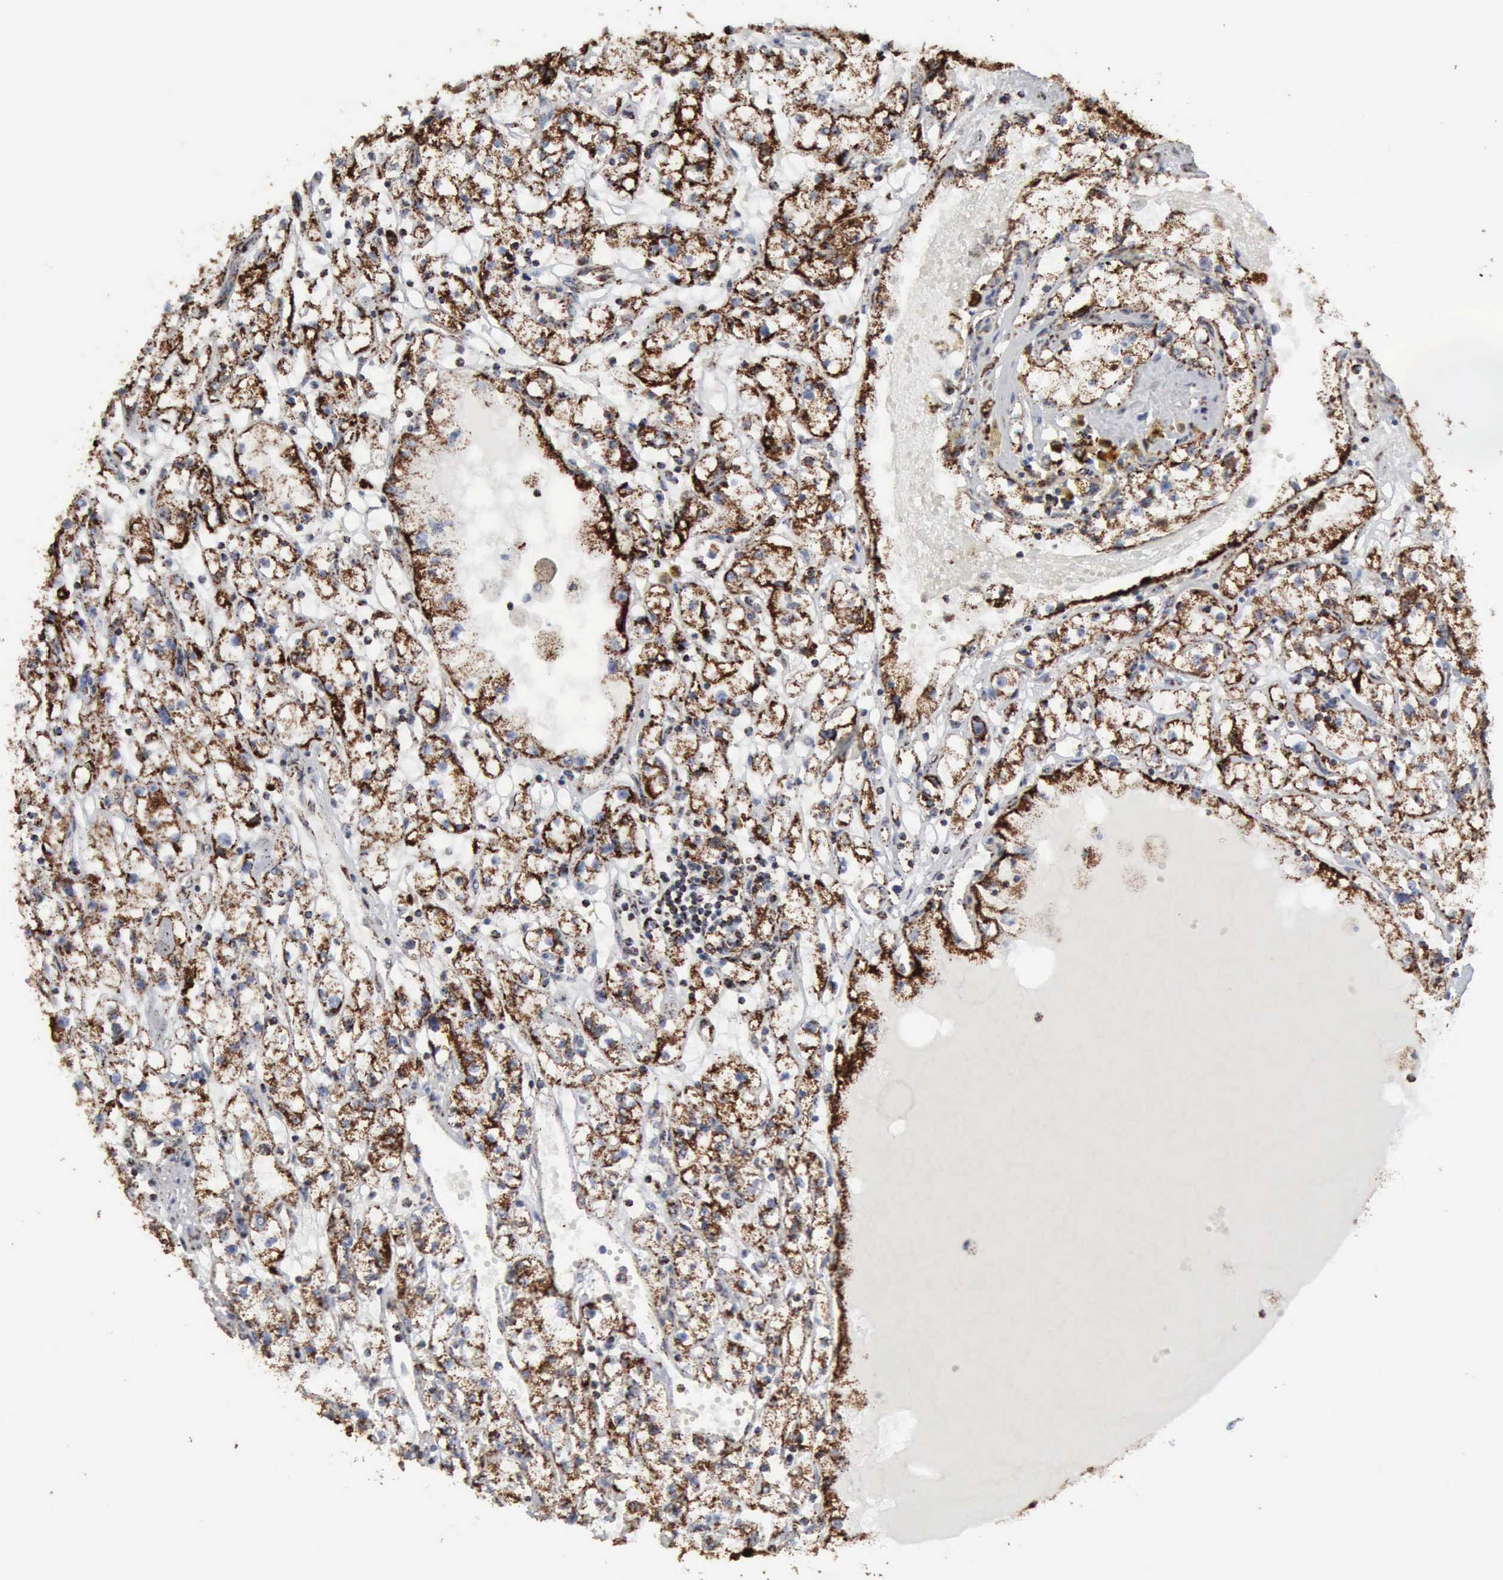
{"staining": {"intensity": "strong", "quantity": ">75%", "location": "cytoplasmic/membranous"}, "tissue": "renal cancer", "cell_type": "Tumor cells", "image_type": "cancer", "snomed": [{"axis": "morphology", "description": "Adenocarcinoma, NOS"}, {"axis": "topography", "description": "Kidney"}], "caption": "Protein staining exhibits strong cytoplasmic/membranous positivity in about >75% of tumor cells in renal cancer.", "gene": "ACO2", "patient": {"sex": "male", "age": 56}}